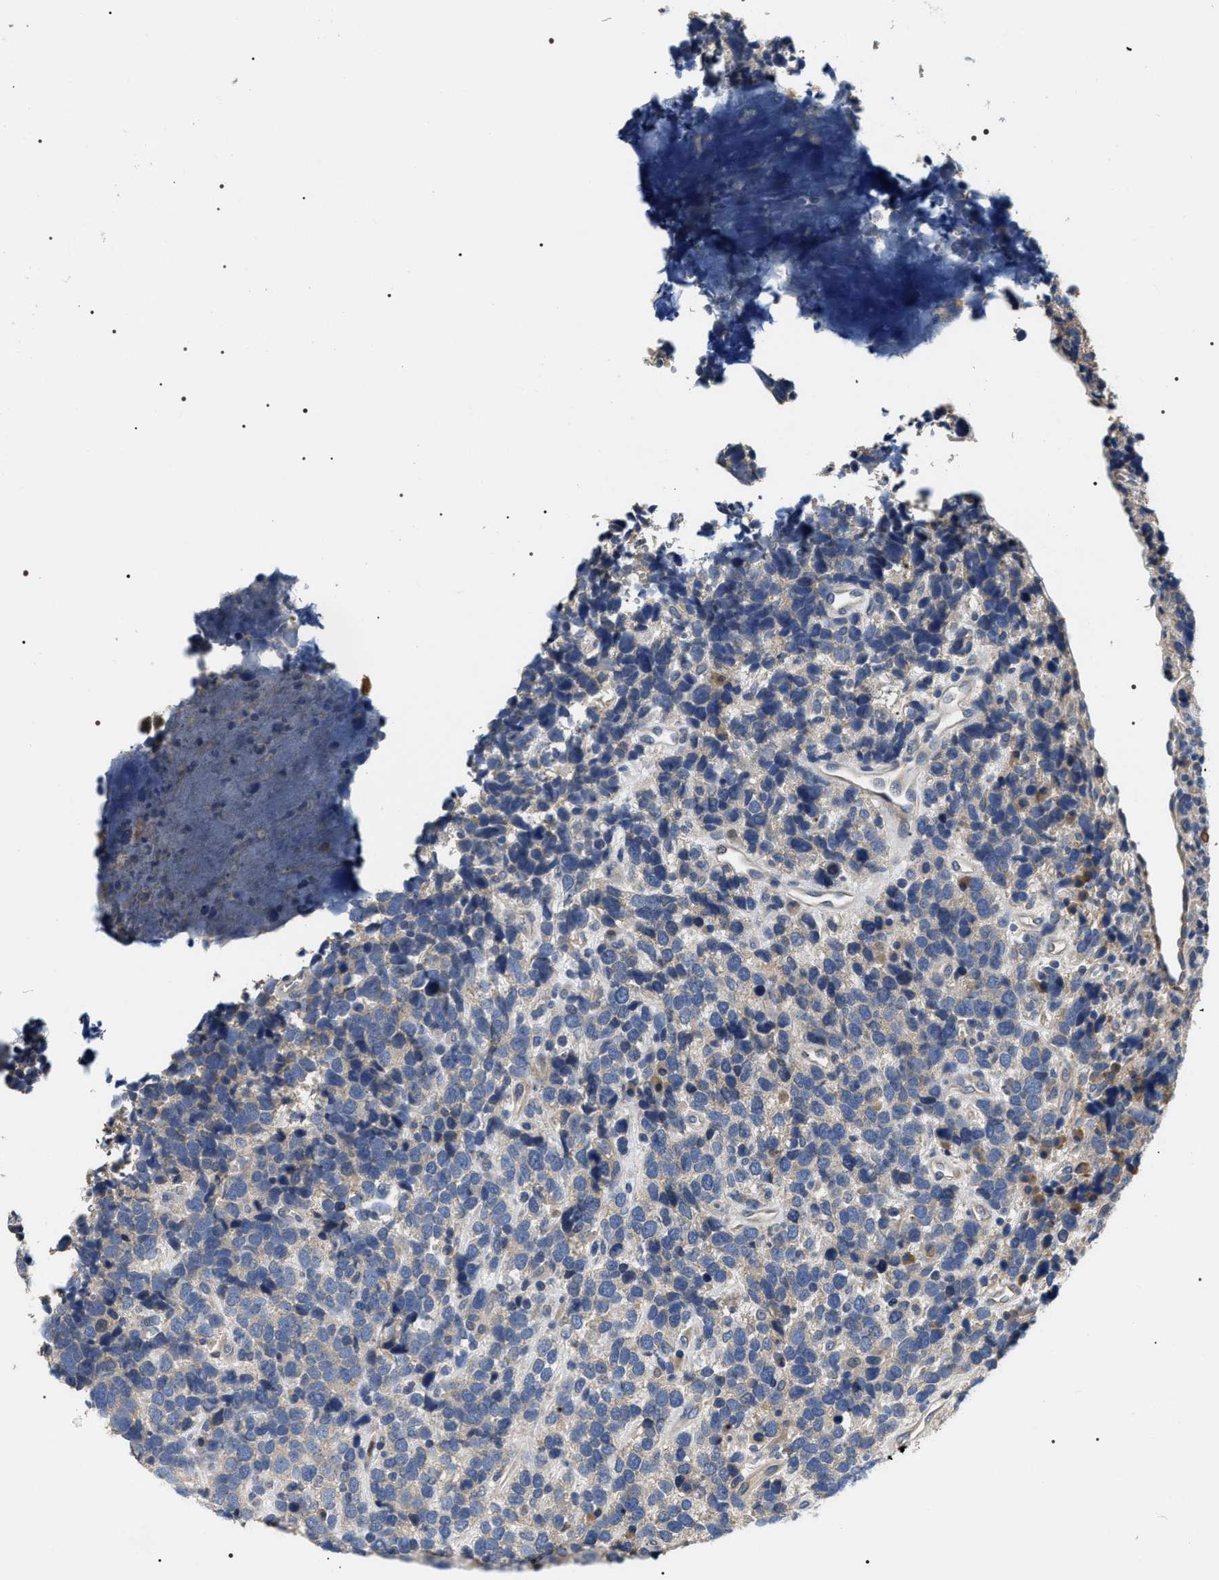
{"staining": {"intensity": "negative", "quantity": "none", "location": "none"}, "tissue": "urothelial cancer", "cell_type": "Tumor cells", "image_type": "cancer", "snomed": [{"axis": "morphology", "description": "Urothelial carcinoma, High grade"}, {"axis": "topography", "description": "Urinary bladder"}], "caption": "Tumor cells show no significant staining in urothelial cancer.", "gene": "IFT81", "patient": {"sex": "female", "age": 82}}